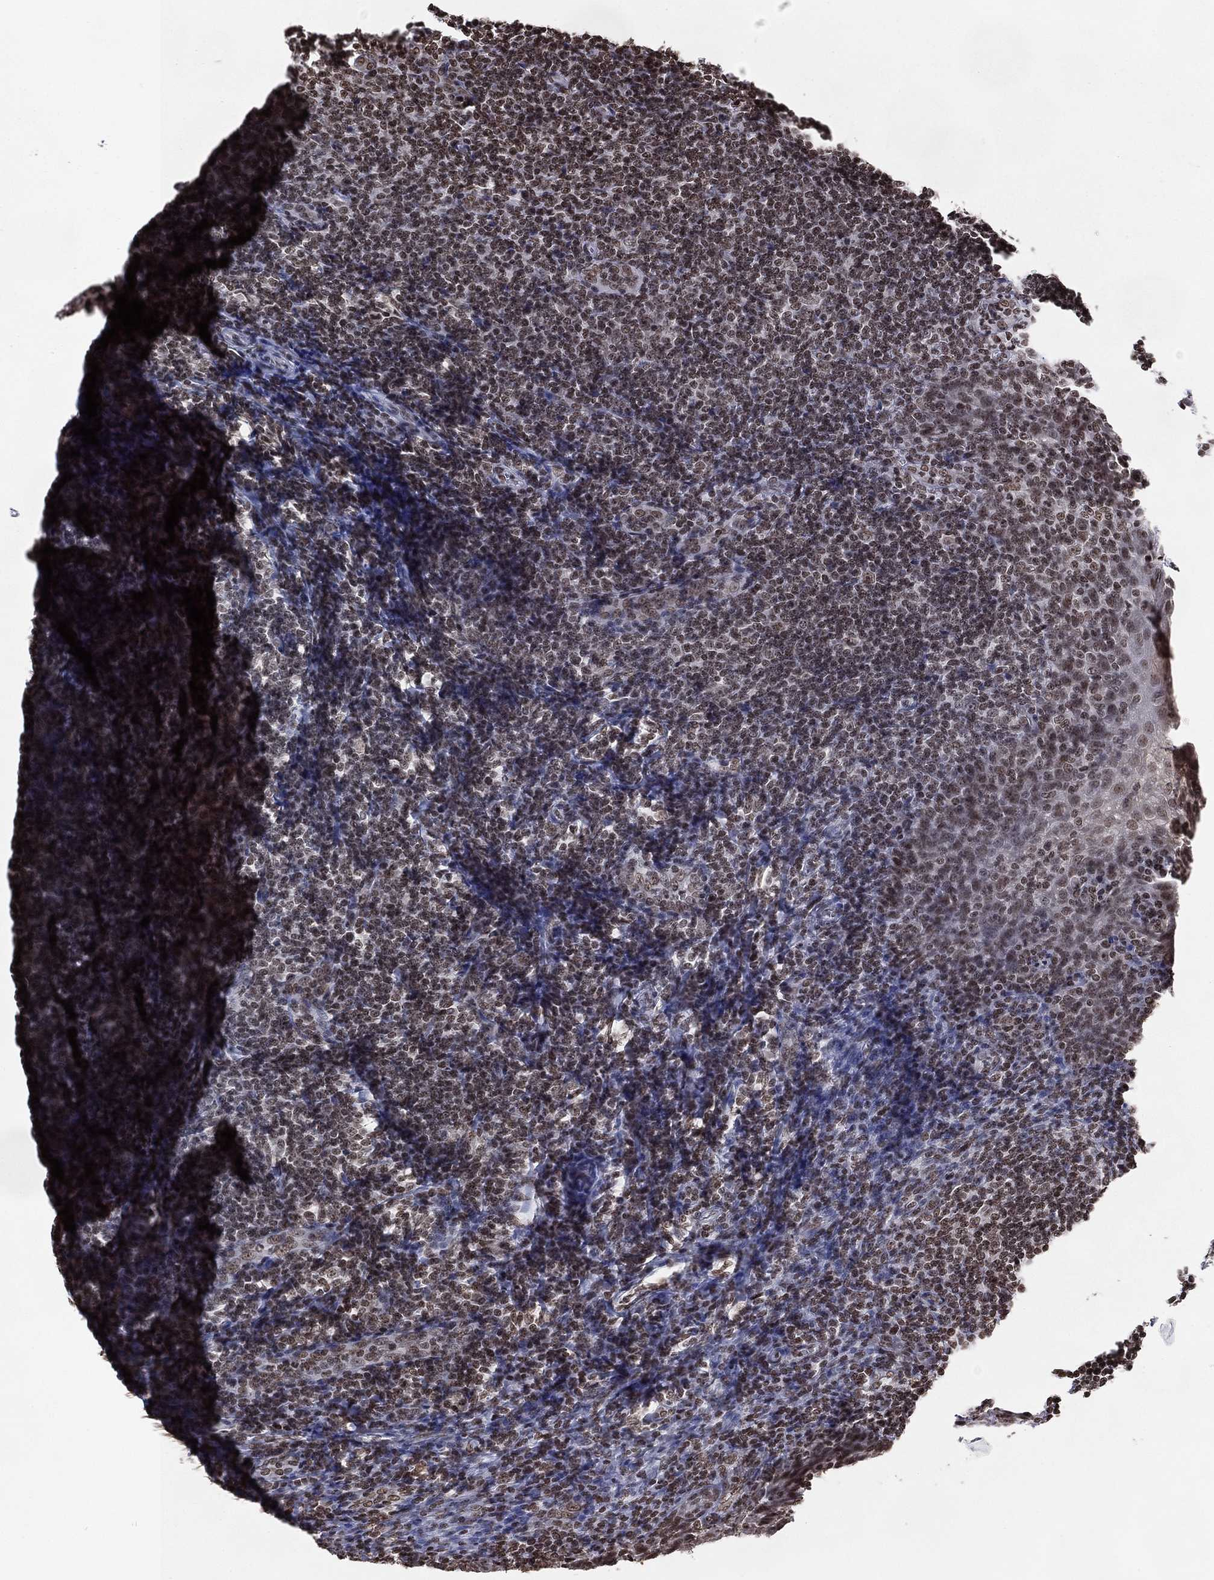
{"staining": {"intensity": "weak", "quantity": "25%-75%", "location": "nuclear"}, "tissue": "tonsil", "cell_type": "Germinal center cells", "image_type": "normal", "snomed": [{"axis": "morphology", "description": "Normal tissue, NOS"}, {"axis": "topography", "description": "Tonsil"}], "caption": "High-magnification brightfield microscopy of unremarkable tonsil stained with DAB (brown) and counterstained with hematoxylin (blue). germinal center cells exhibit weak nuclear staining is identified in about25%-75% of cells. (brown staining indicates protein expression, while blue staining denotes nuclei).", "gene": "RFX7", "patient": {"sex": "male", "age": 20}}